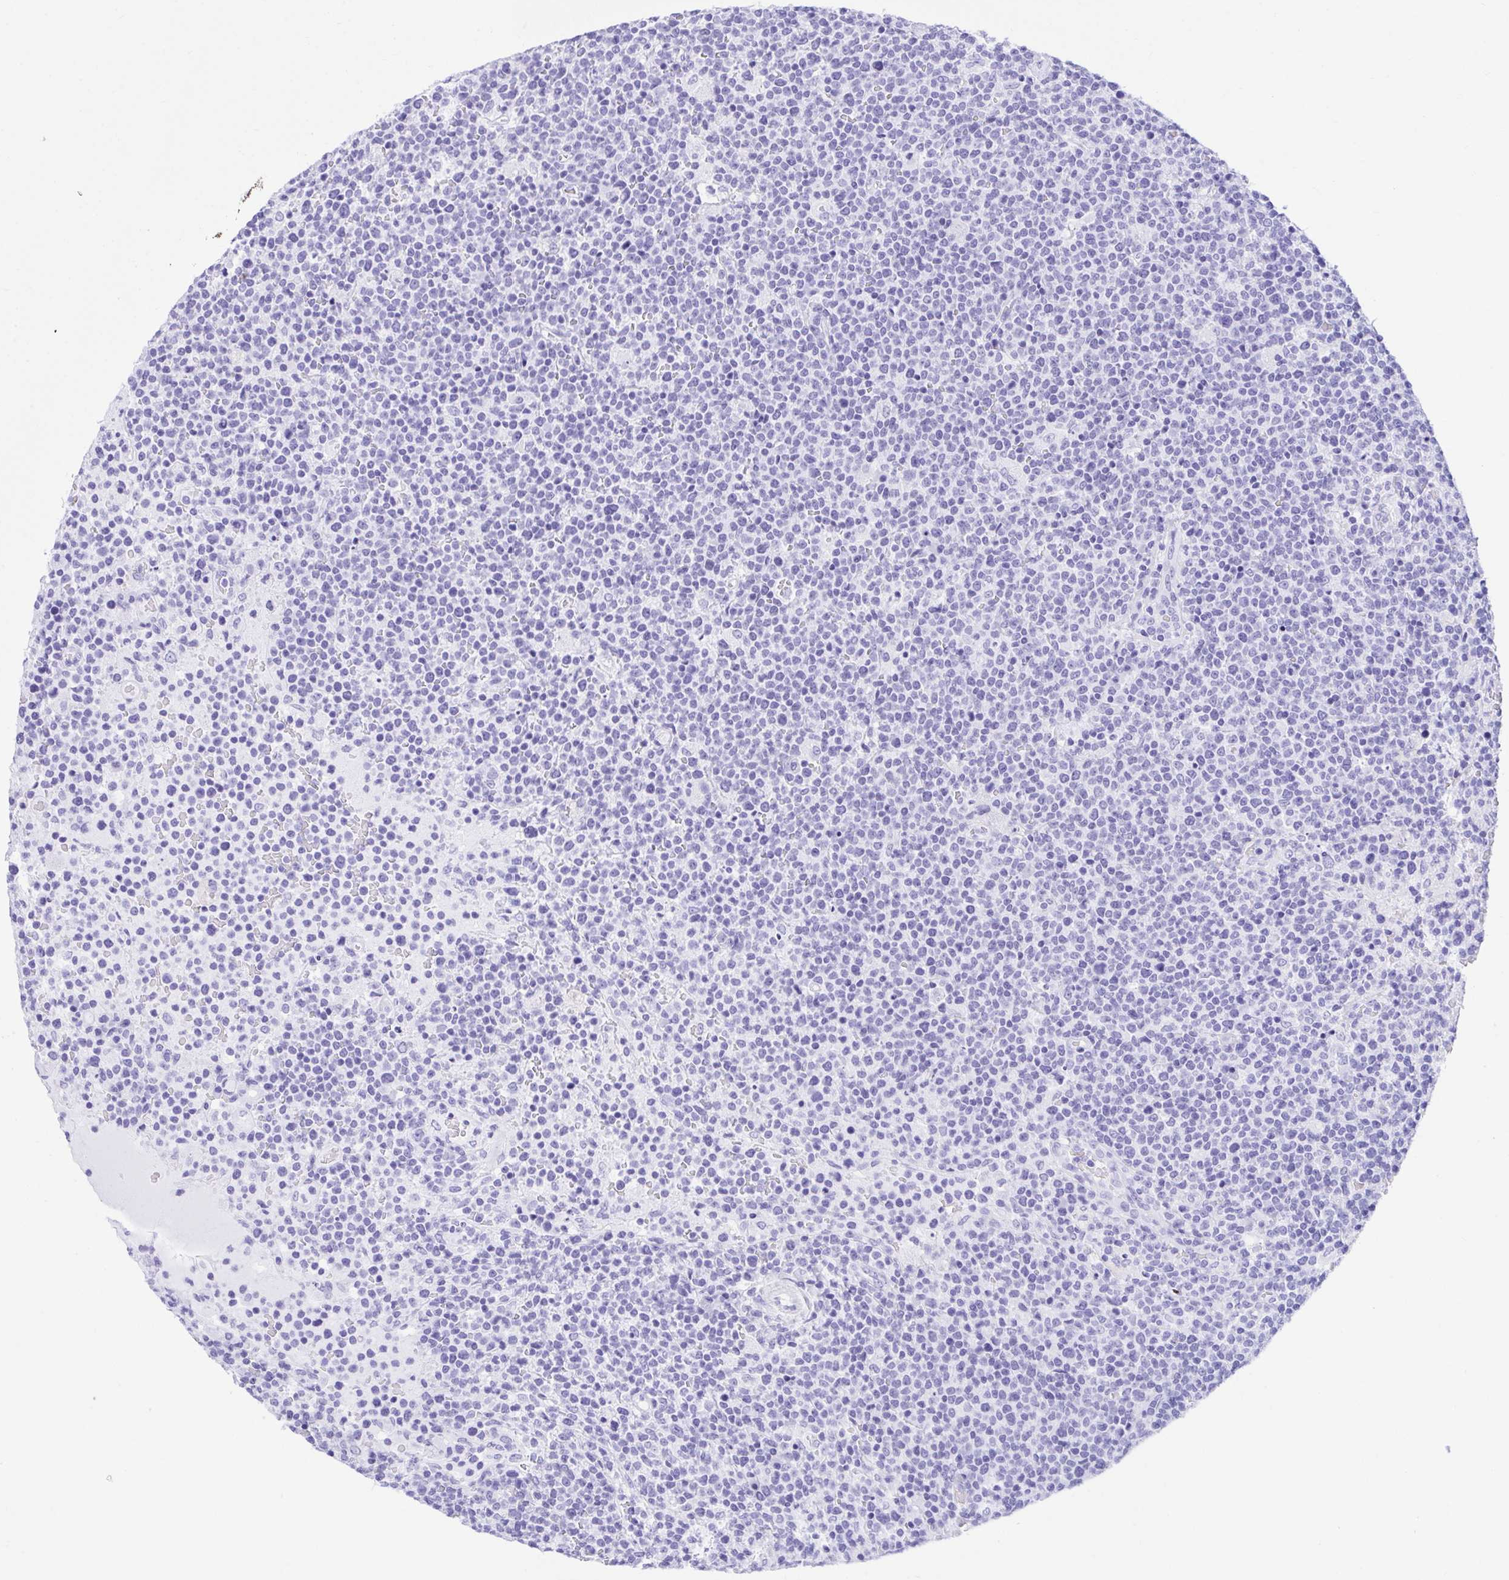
{"staining": {"intensity": "negative", "quantity": "none", "location": "none"}, "tissue": "lymphoma", "cell_type": "Tumor cells", "image_type": "cancer", "snomed": [{"axis": "morphology", "description": "Malignant lymphoma, non-Hodgkin's type, High grade"}, {"axis": "topography", "description": "Lymph node"}], "caption": "Lymphoma stained for a protein using immunohistochemistry demonstrates no staining tumor cells.", "gene": "TLN2", "patient": {"sex": "male", "age": 61}}